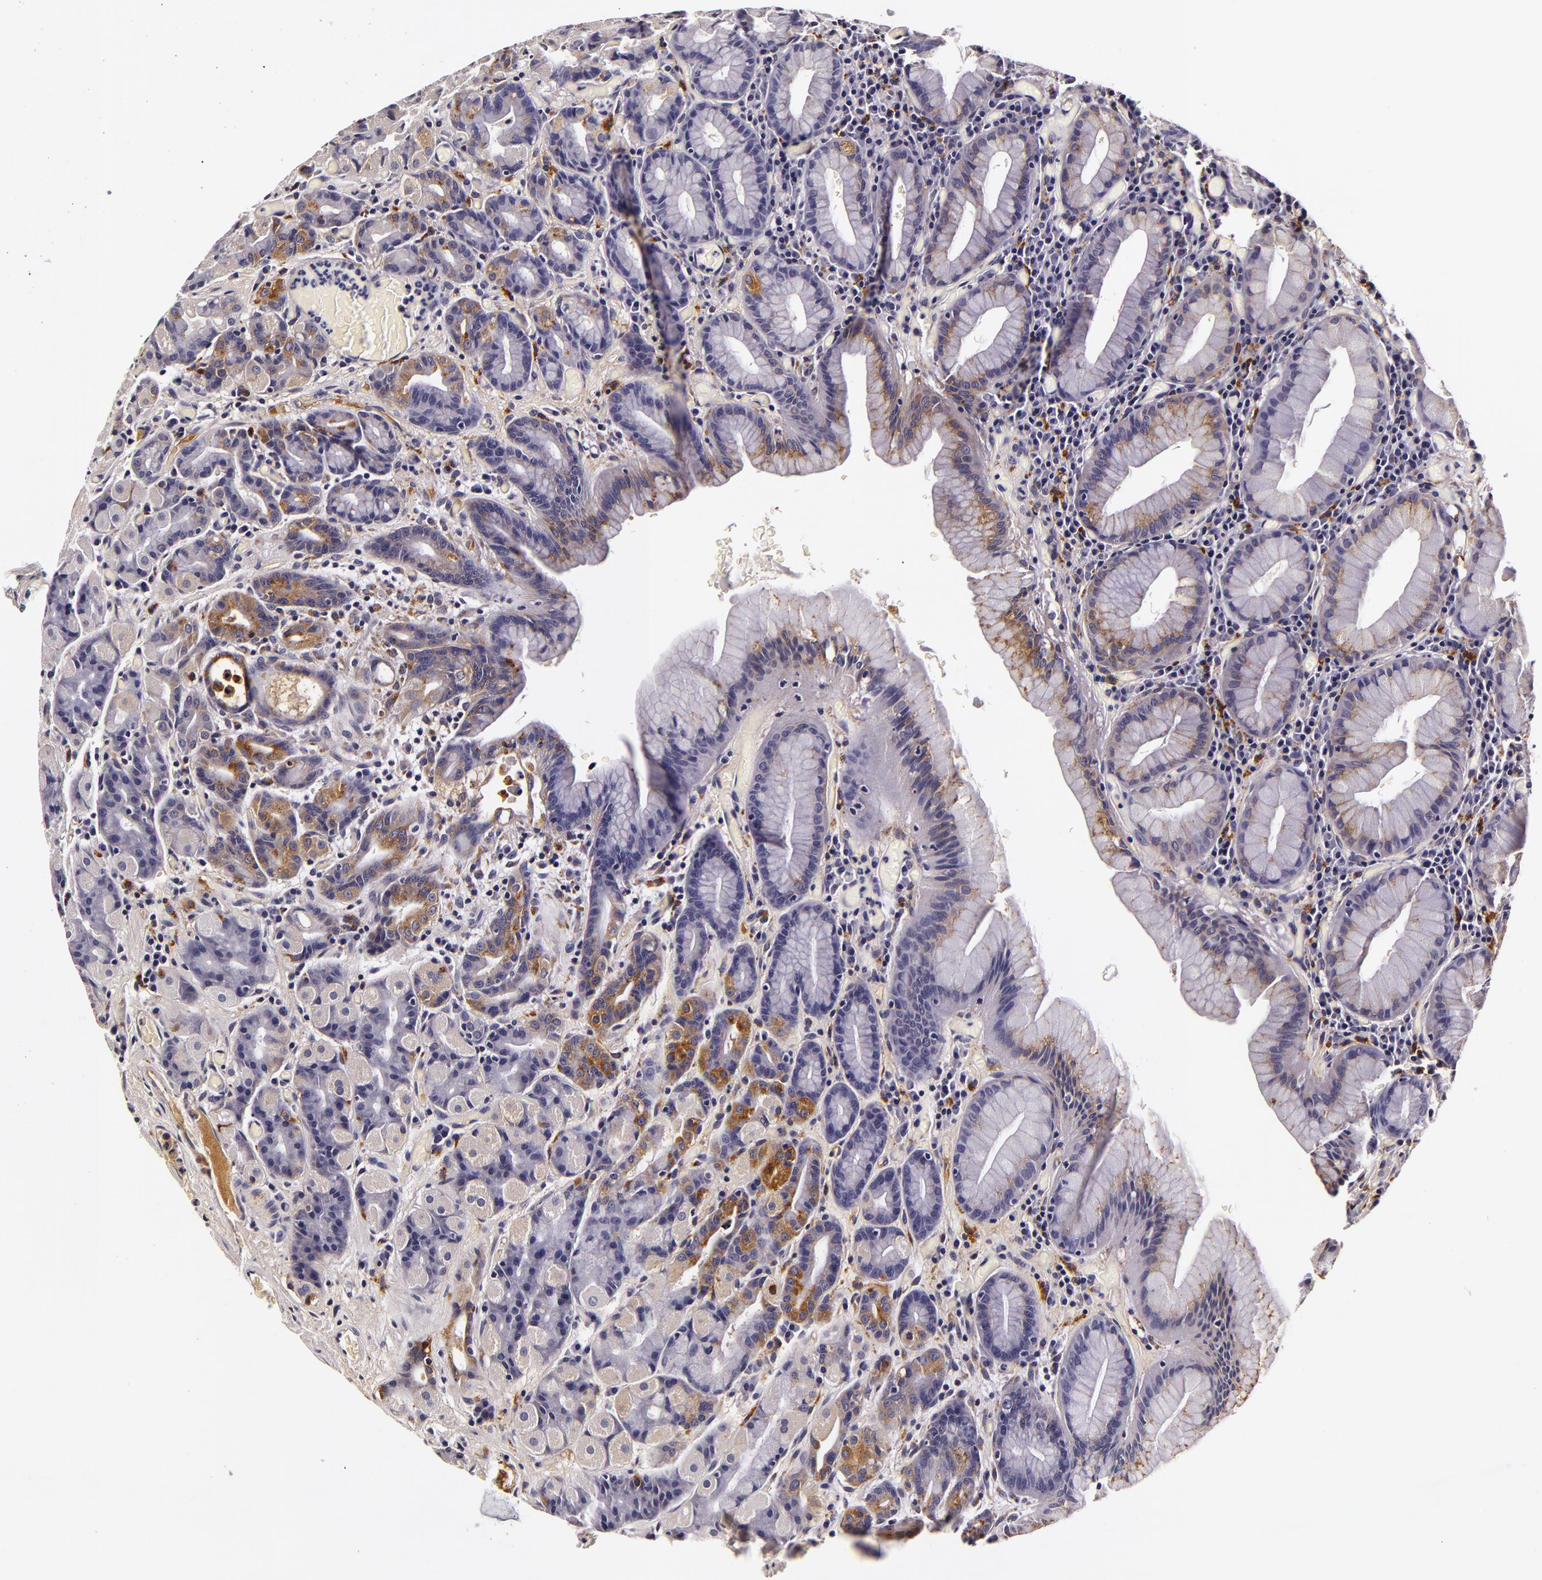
{"staining": {"intensity": "strong", "quantity": "<25%", "location": "cytoplasmic/membranous"}, "tissue": "stomach", "cell_type": "Glandular cells", "image_type": "normal", "snomed": [{"axis": "morphology", "description": "Normal tissue, NOS"}, {"axis": "topography", "description": "Stomach, lower"}], "caption": "A brown stain labels strong cytoplasmic/membranous positivity of a protein in glandular cells of benign stomach. The staining was performed using DAB, with brown indicating positive protein expression. Nuclei are stained blue with hematoxylin.", "gene": "LGALS3BP", "patient": {"sex": "male", "age": 58}}